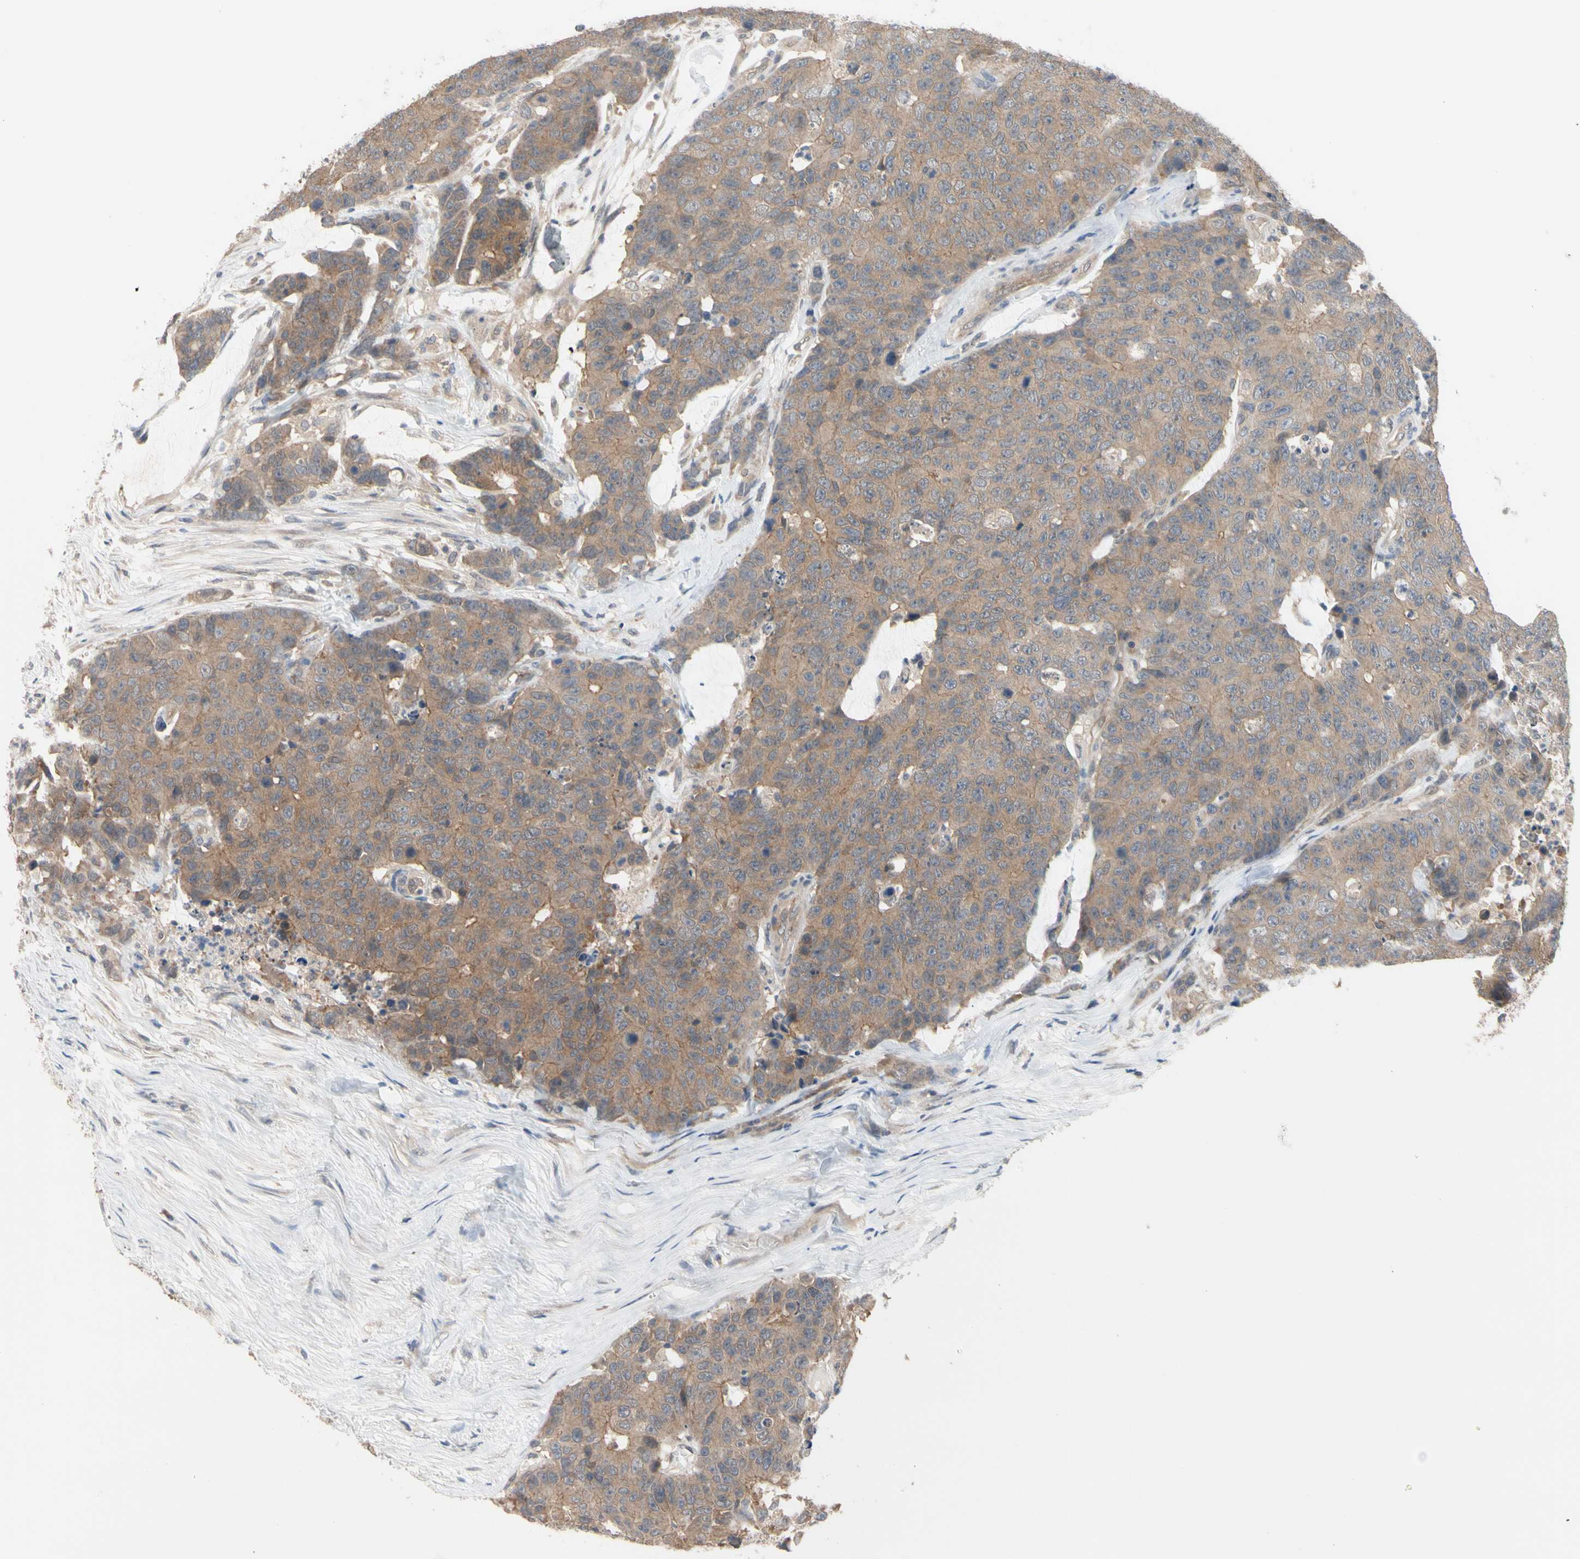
{"staining": {"intensity": "moderate", "quantity": ">75%", "location": "cytoplasmic/membranous"}, "tissue": "colorectal cancer", "cell_type": "Tumor cells", "image_type": "cancer", "snomed": [{"axis": "morphology", "description": "Adenocarcinoma, NOS"}, {"axis": "topography", "description": "Colon"}], "caption": "Colorectal cancer stained with a protein marker displays moderate staining in tumor cells.", "gene": "DPP8", "patient": {"sex": "female", "age": 86}}